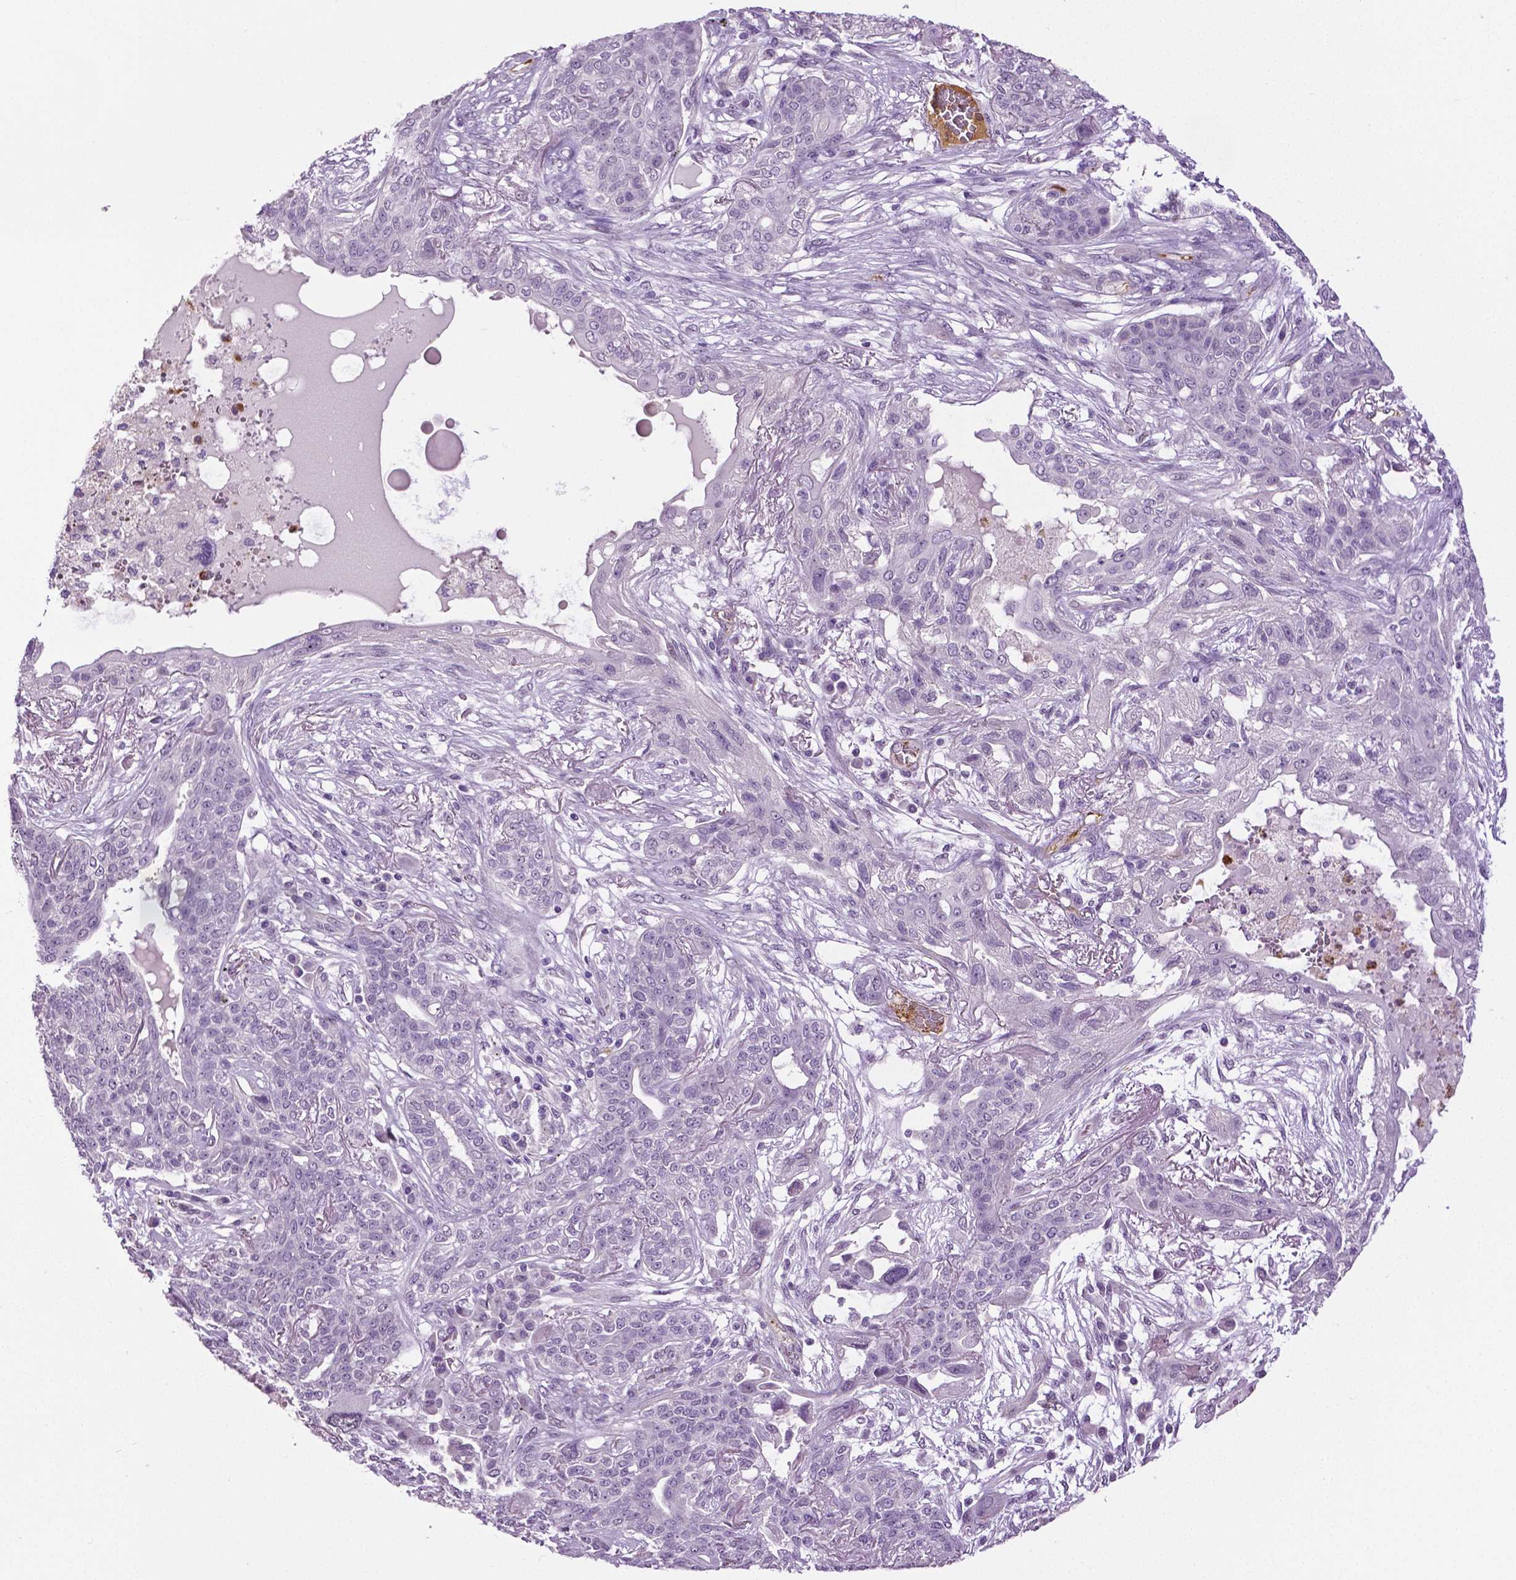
{"staining": {"intensity": "negative", "quantity": "none", "location": "none"}, "tissue": "lung cancer", "cell_type": "Tumor cells", "image_type": "cancer", "snomed": [{"axis": "morphology", "description": "Squamous cell carcinoma, NOS"}, {"axis": "topography", "description": "Lung"}], "caption": "Image shows no protein staining in tumor cells of lung cancer tissue.", "gene": "PTPN5", "patient": {"sex": "female", "age": 70}}